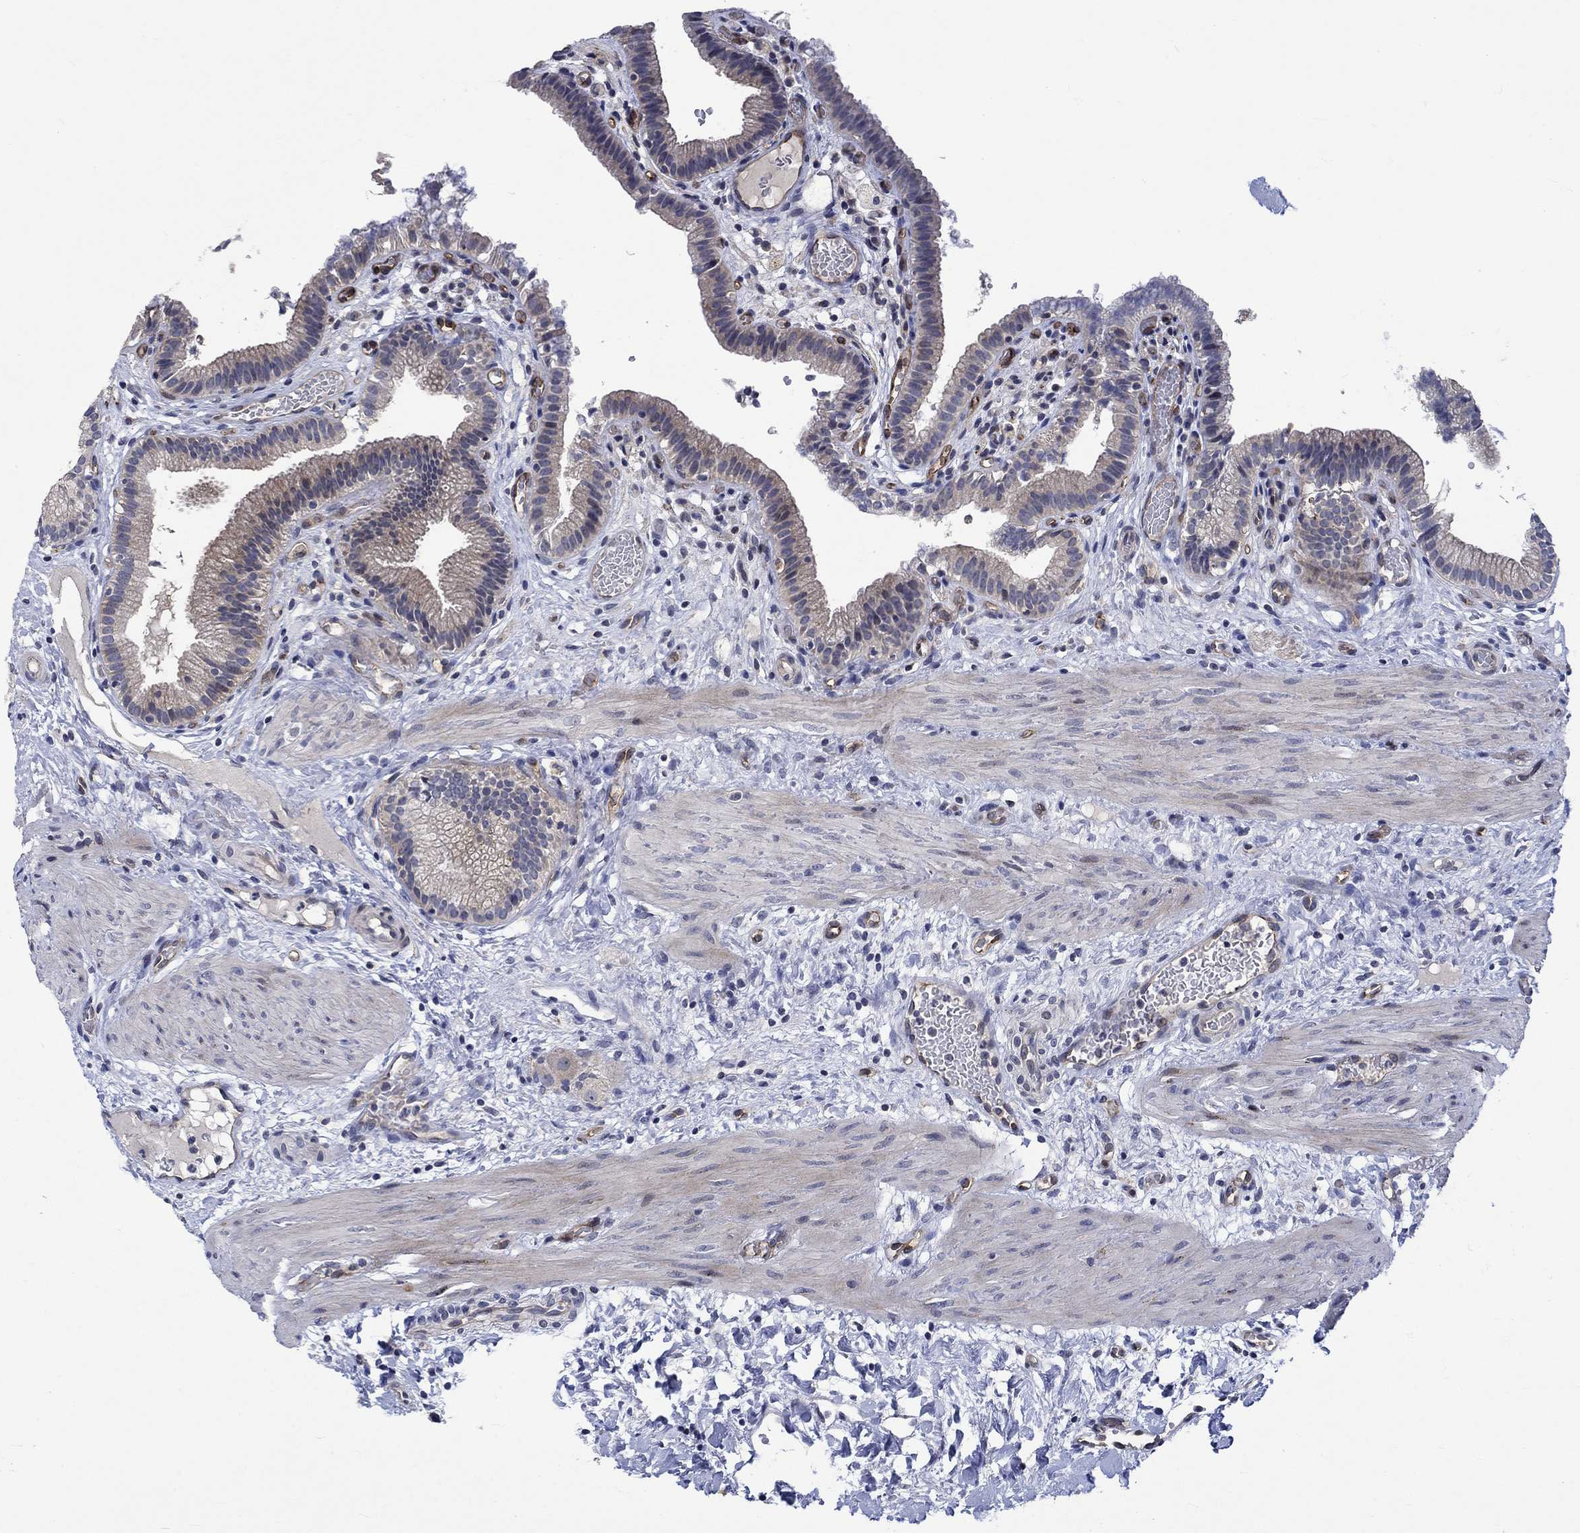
{"staining": {"intensity": "weak", "quantity": "25%-75%", "location": "cytoplasmic/membranous"}, "tissue": "gallbladder", "cell_type": "Glandular cells", "image_type": "normal", "snomed": [{"axis": "morphology", "description": "Normal tissue, NOS"}, {"axis": "topography", "description": "Gallbladder"}], "caption": "Immunohistochemistry micrograph of benign human gallbladder stained for a protein (brown), which reveals low levels of weak cytoplasmic/membranous expression in about 25%-75% of glandular cells.", "gene": "GJA5", "patient": {"sex": "female", "age": 24}}